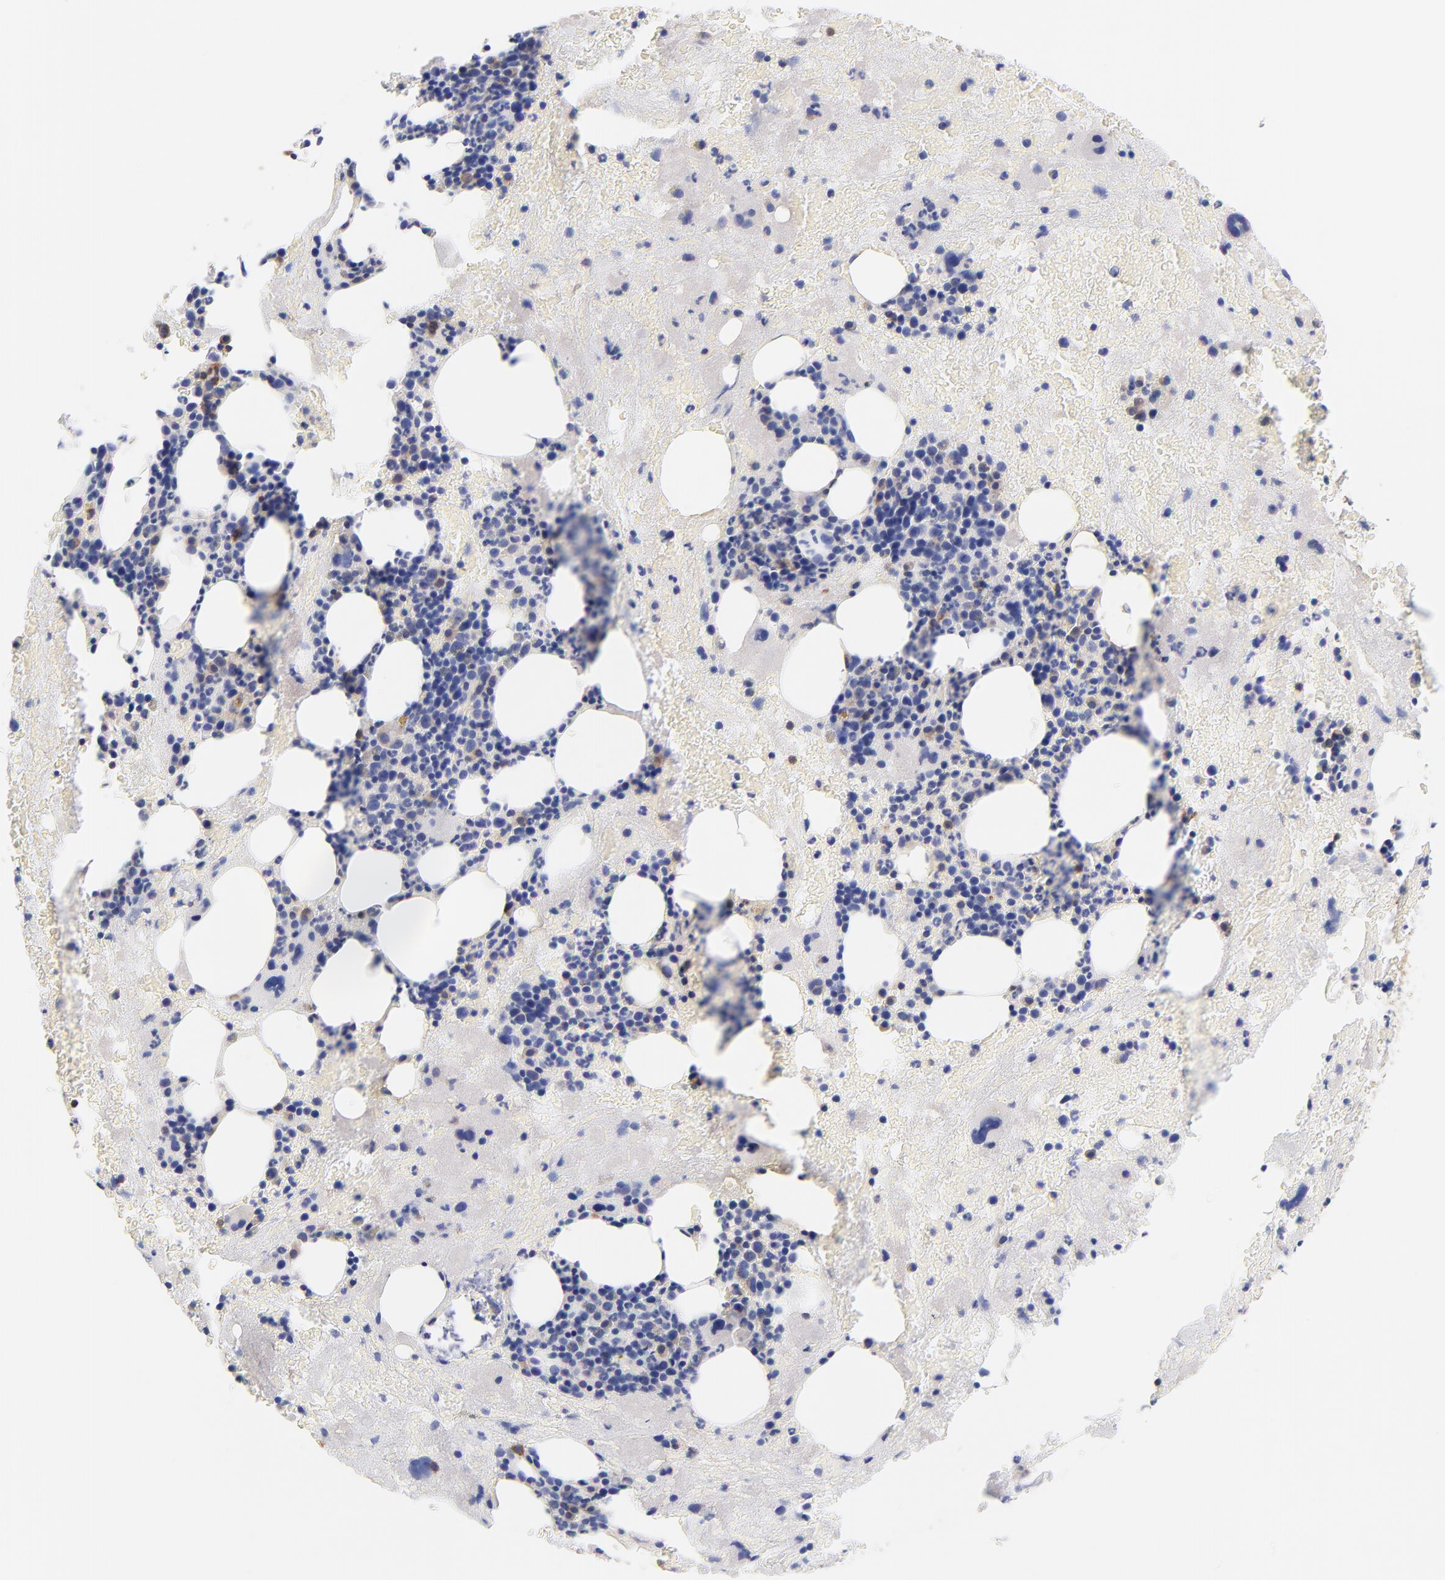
{"staining": {"intensity": "moderate", "quantity": "<25%", "location": "cytoplasmic/membranous"}, "tissue": "bone marrow", "cell_type": "Hematopoietic cells", "image_type": "normal", "snomed": [{"axis": "morphology", "description": "Normal tissue, NOS"}, {"axis": "topography", "description": "Bone marrow"}], "caption": "A brown stain labels moderate cytoplasmic/membranous staining of a protein in hematopoietic cells of benign human bone marrow. Immunohistochemistry (ihc) stains the protein in brown and the nuclei are stained blue.", "gene": "TNFRSF13C", "patient": {"sex": "male", "age": 76}}